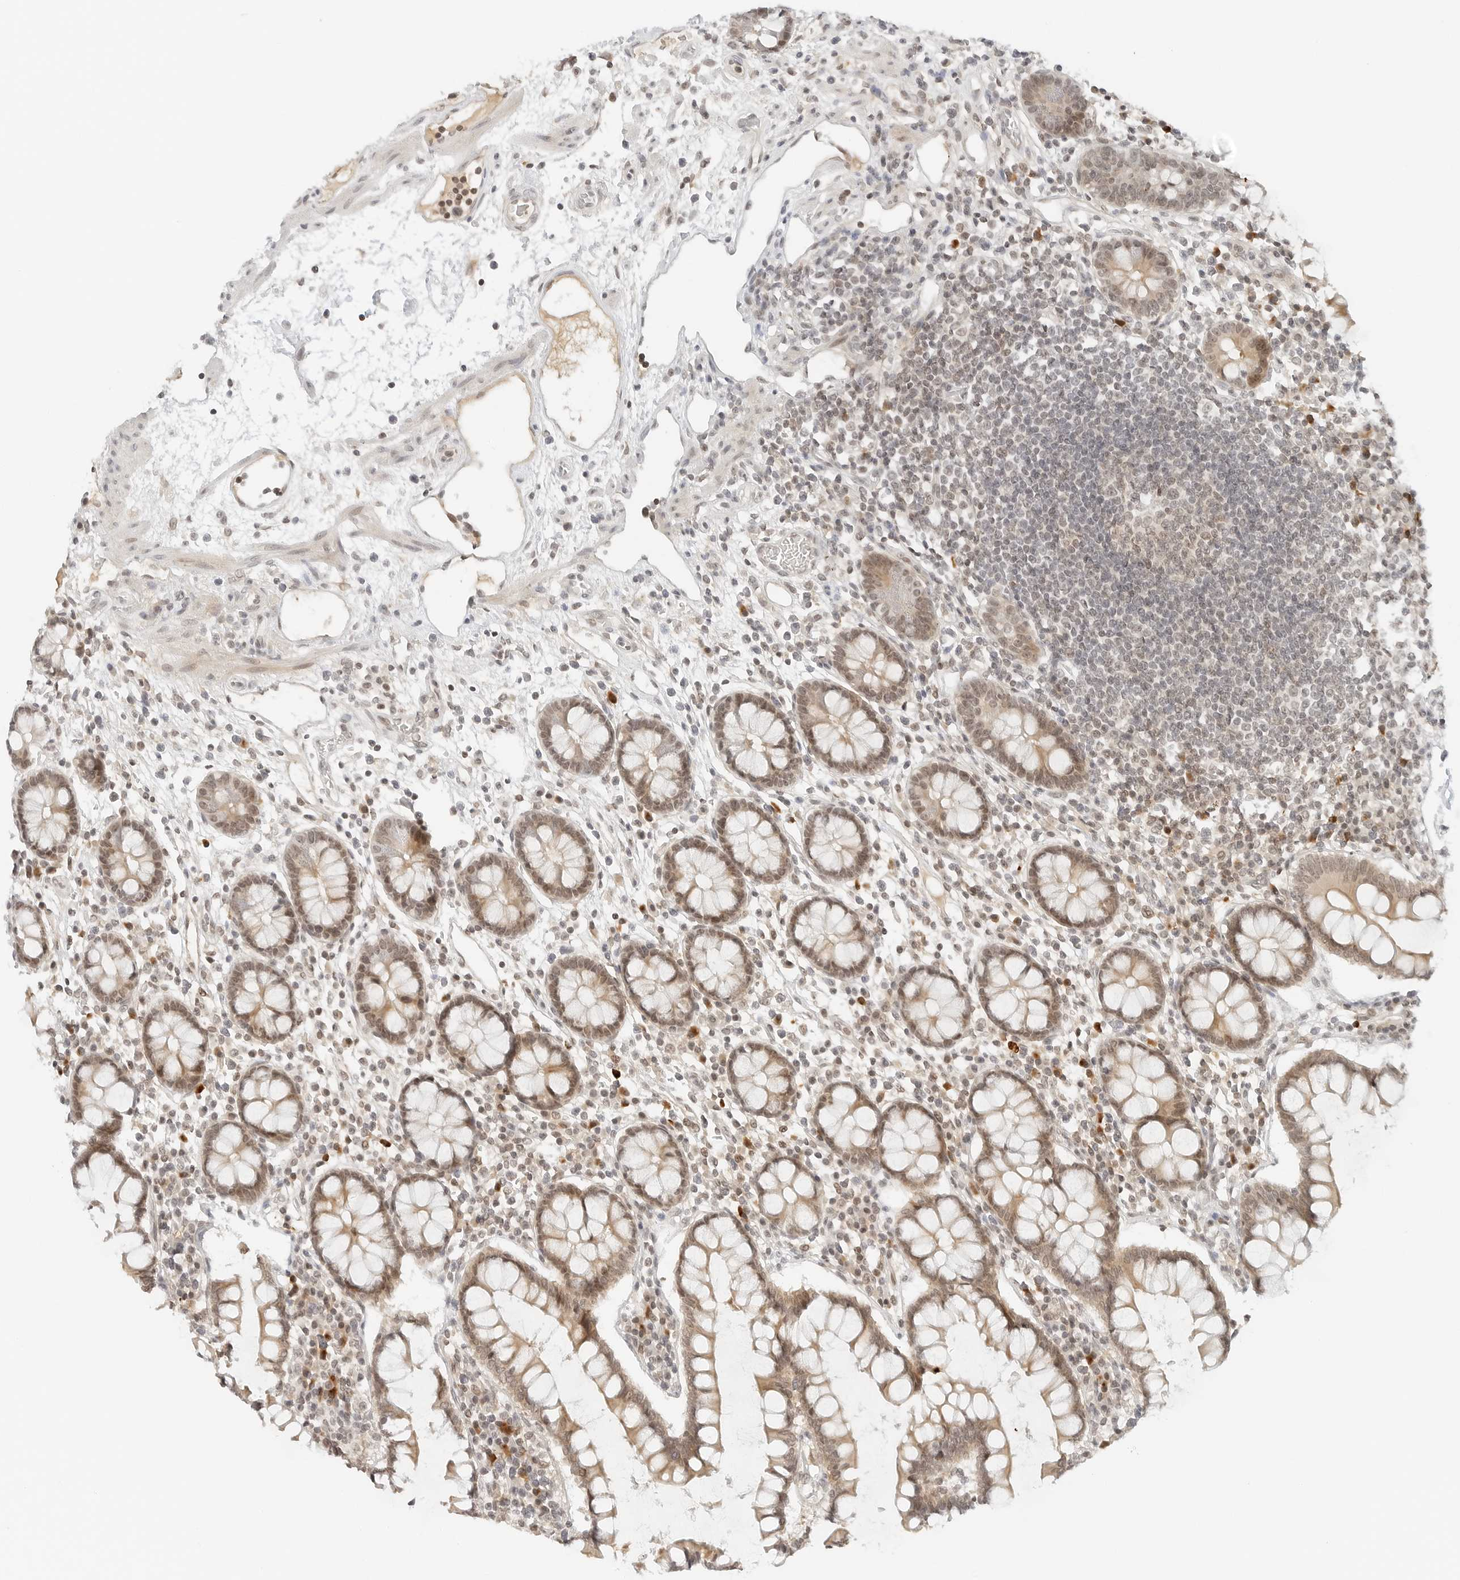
{"staining": {"intensity": "weak", "quantity": "25%-75%", "location": "nuclear"}, "tissue": "colon", "cell_type": "Endothelial cells", "image_type": "normal", "snomed": [{"axis": "morphology", "description": "Normal tissue, NOS"}, {"axis": "topography", "description": "Colon"}], "caption": "Colon stained with DAB immunohistochemistry exhibits low levels of weak nuclear staining in about 25%-75% of endothelial cells.", "gene": "NEO1", "patient": {"sex": "female", "age": 79}}